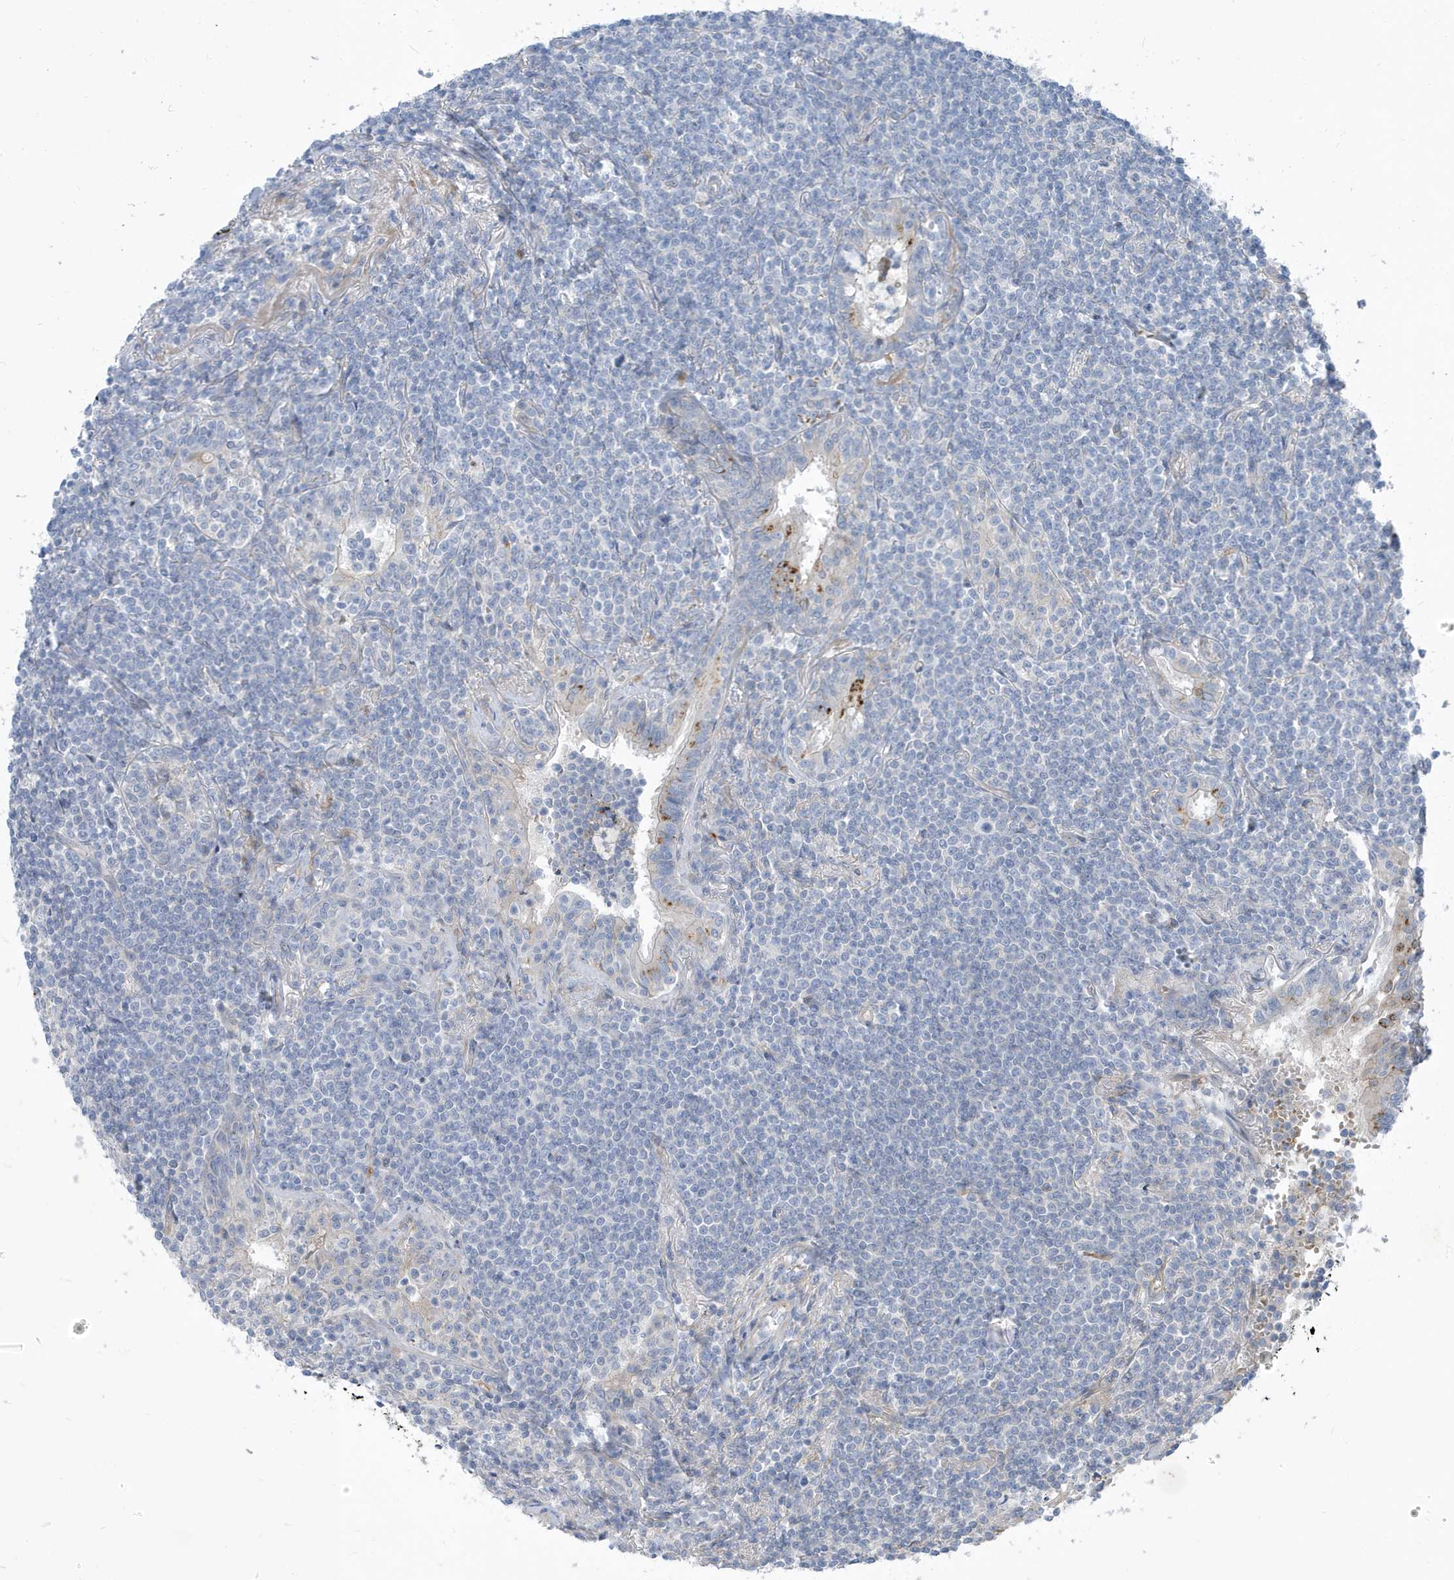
{"staining": {"intensity": "negative", "quantity": "none", "location": "none"}, "tissue": "lymphoma", "cell_type": "Tumor cells", "image_type": "cancer", "snomed": [{"axis": "morphology", "description": "Malignant lymphoma, non-Hodgkin's type, Low grade"}, {"axis": "topography", "description": "Lung"}], "caption": "The histopathology image reveals no significant positivity in tumor cells of lymphoma.", "gene": "ATP13A5", "patient": {"sex": "female", "age": 71}}